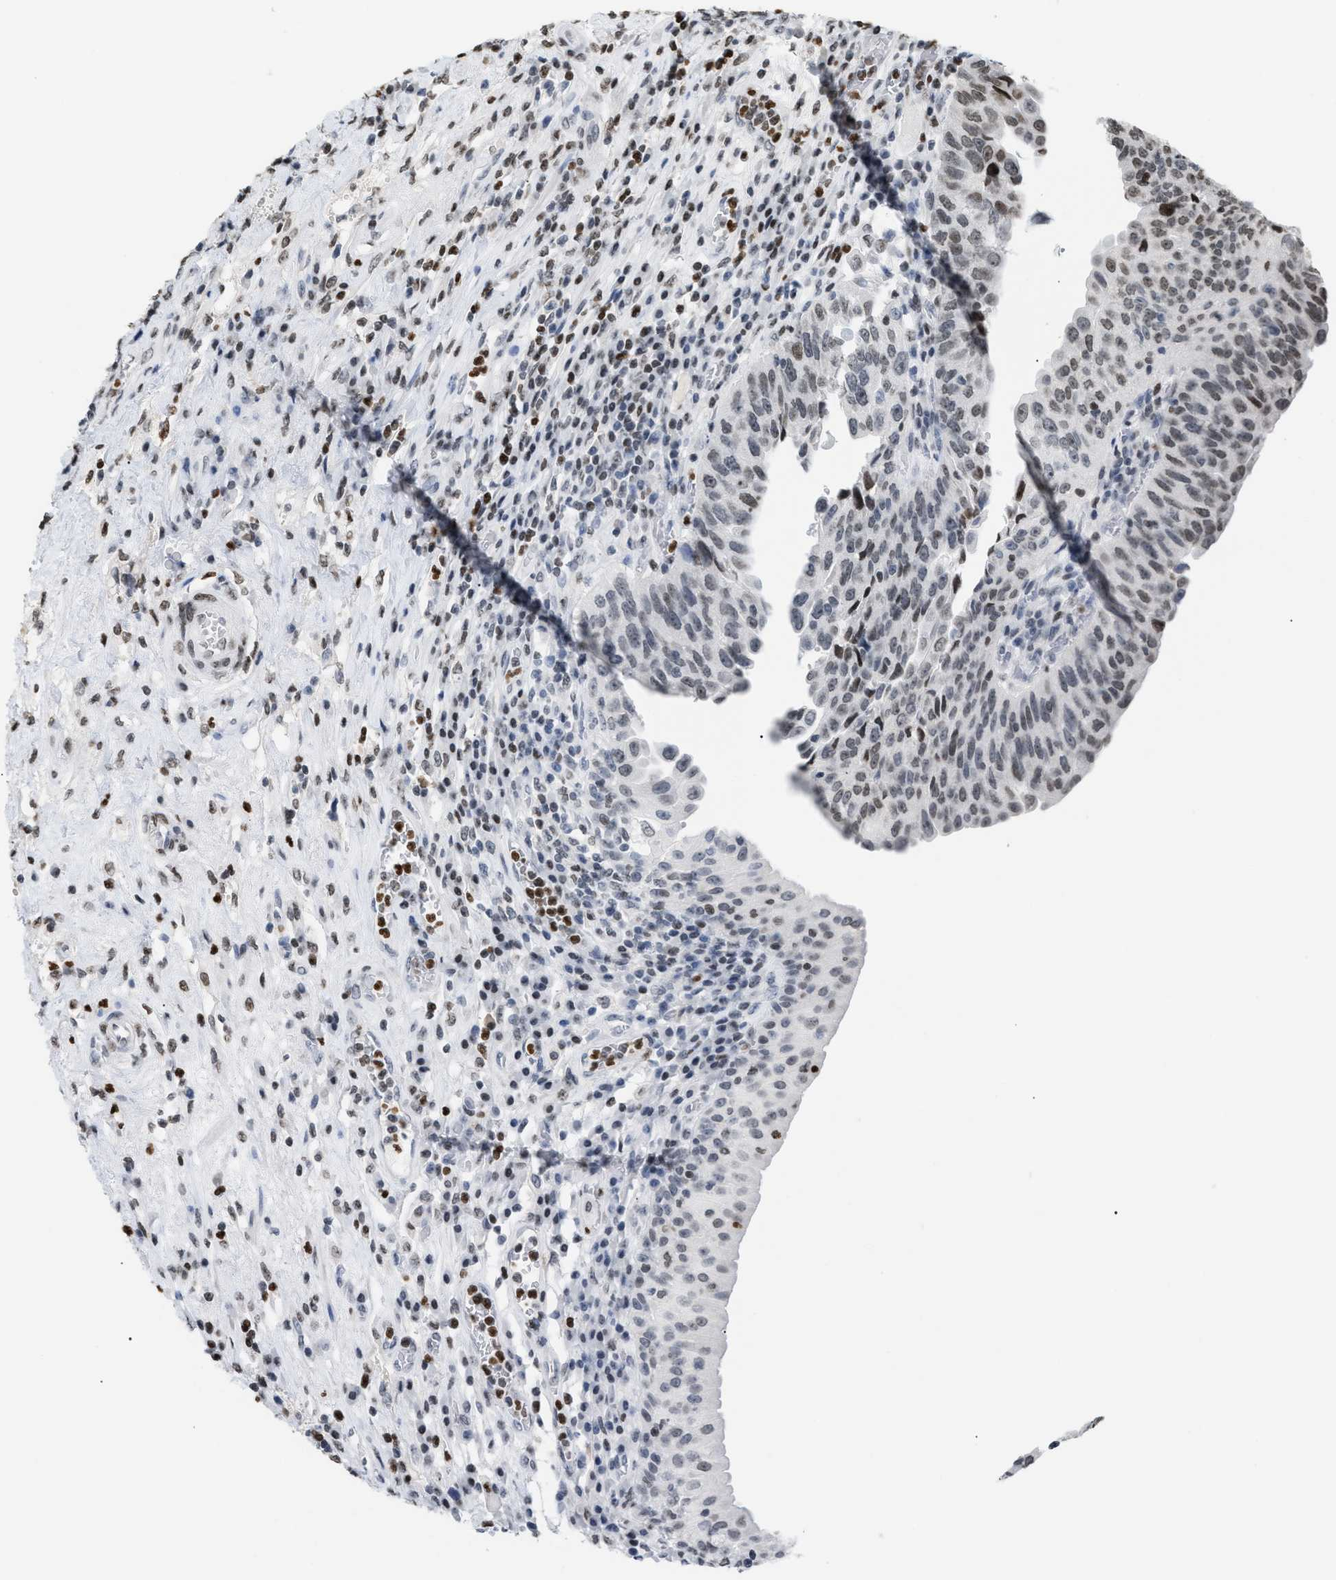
{"staining": {"intensity": "weak", "quantity": "25%-75%", "location": "nuclear"}, "tissue": "urothelial cancer", "cell_type": "Tumor cells", "image_type": "cancer", "snomed": [{"axis": "morphology", "description": "Urothelial carcinoma, High grade"}, {"axis": "topography", "description": "Urinary bladder"}], "caption": "A photomicrograph of human urothelial cancer stained for a protein displays weak nuclear brown staining in tumor cells. (brown staining indicates protein expression, while blue staining denotes nuclei).", "gene": "HMGN2", "patient": {"sex": "female", "age": 80}}